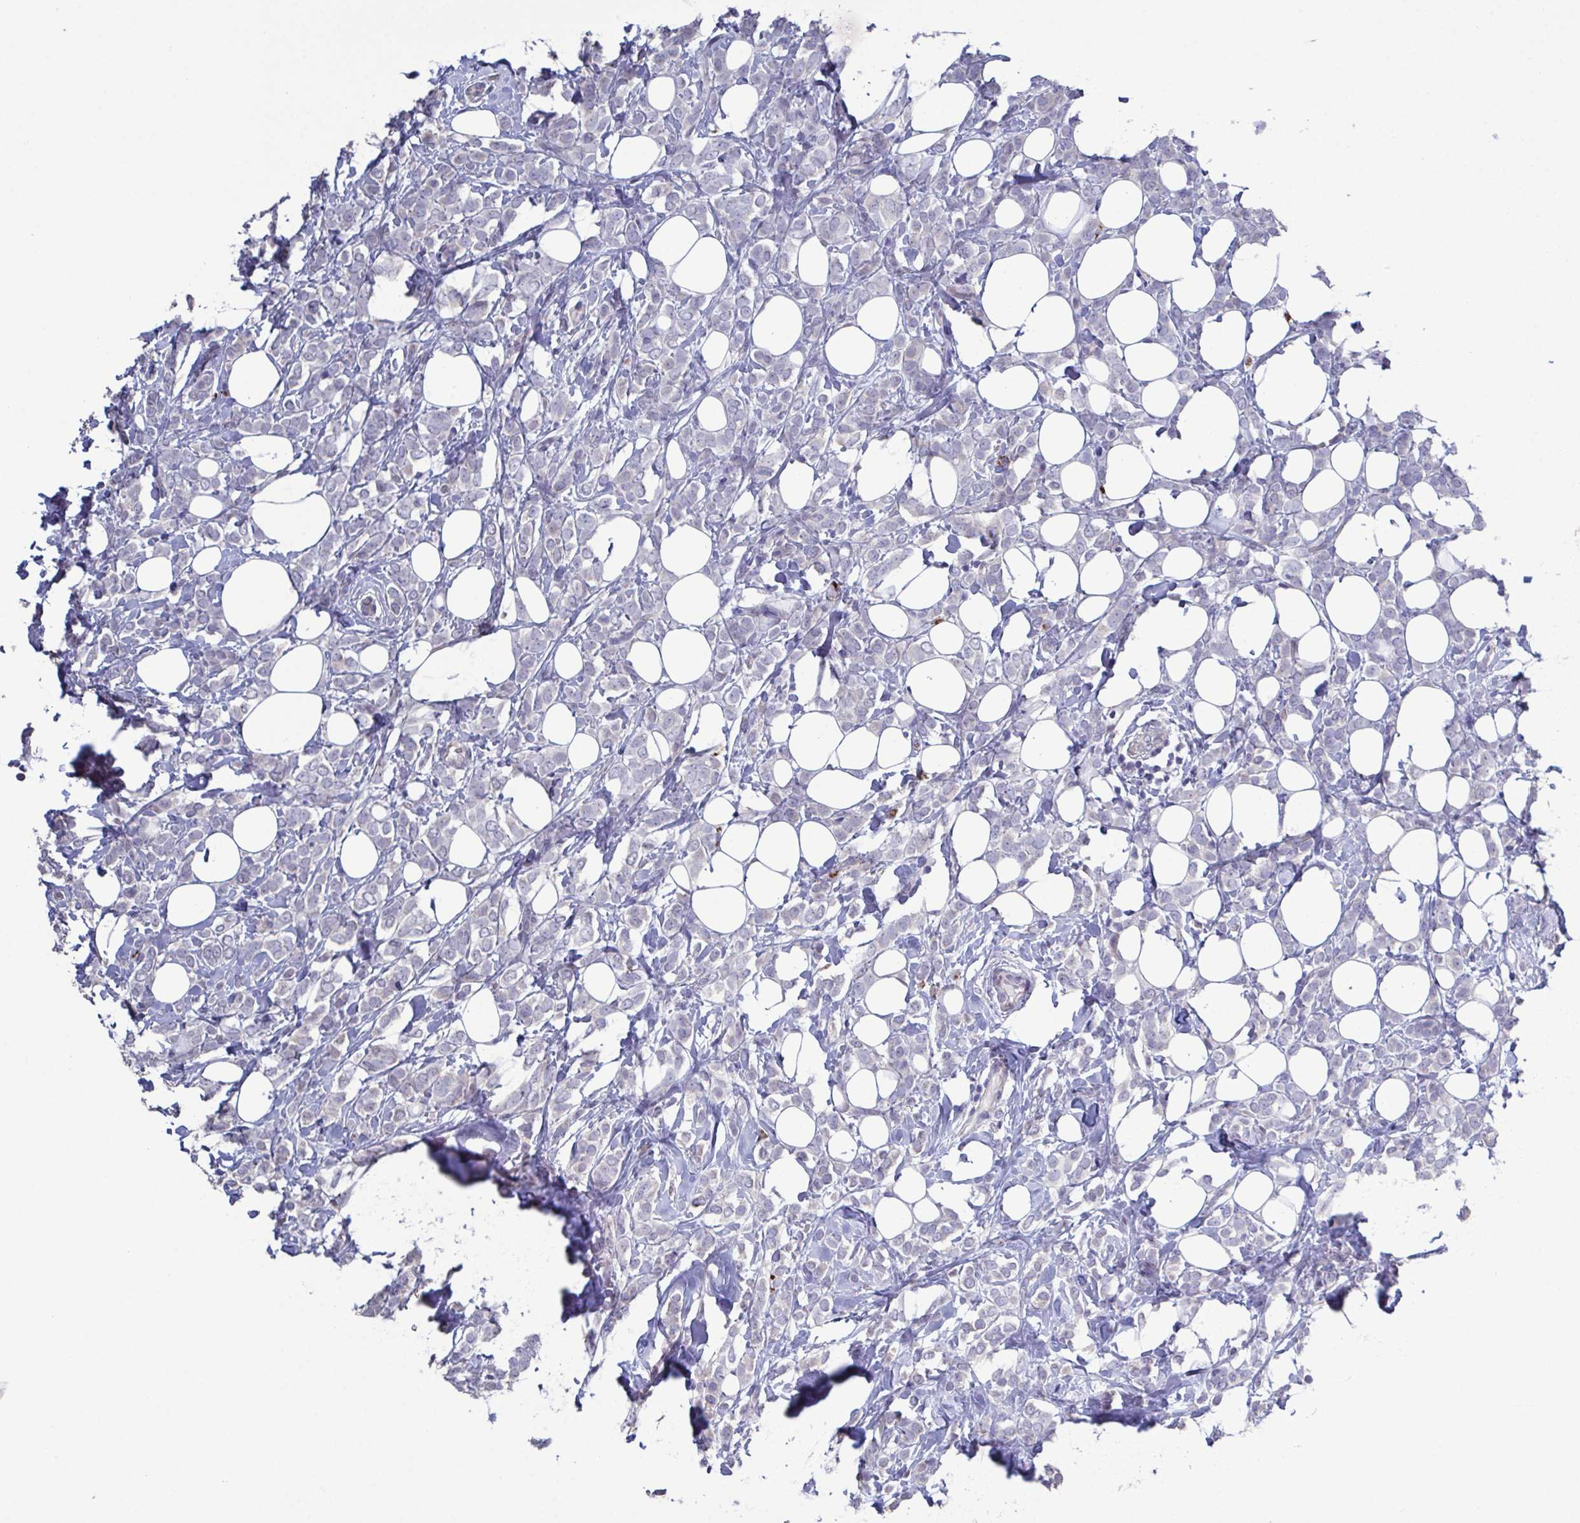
{"staining": {"intensity": "negative", "quantity": "none", "location": "none"}, "tissue": "breast cancer", "cell_type": "Tumor cells", "image_type": "cancer", "snomed": [{"axis": "morphology", "description": "Lobular carcinoma"}, {"axis": "topography", "description": "Breast"}], "caption": "Immunohistochemistry (IHC) histopathology image of human breast lobular carcinoma stained for a protein (brown), which shows no staining in tumor cells.", "gene": "GLDC", "patient": {"sex": "female", "age": 49}}